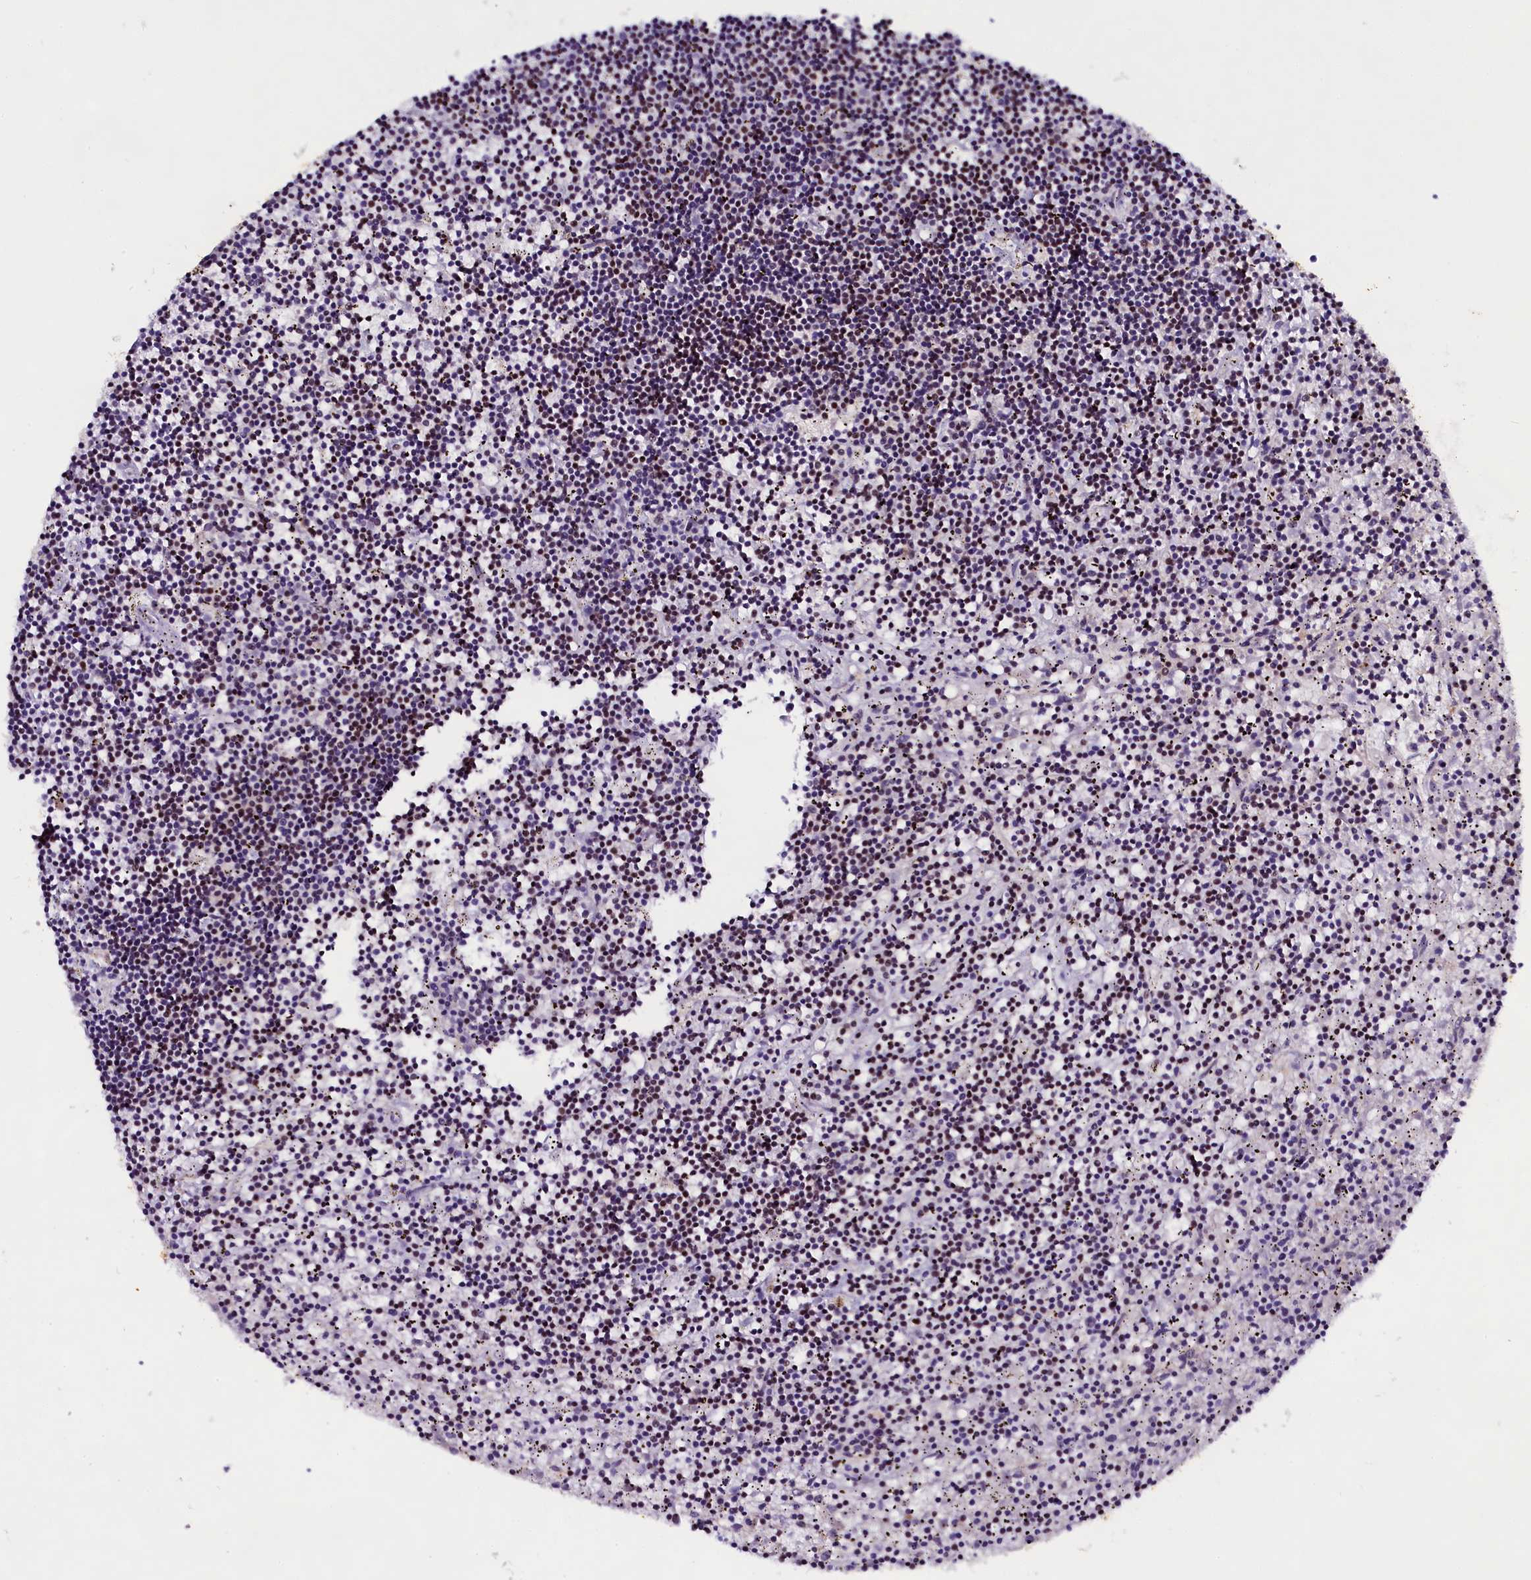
{"staining": {"intensity": "weak", "quantity": "25%-75%", "location": "nuclear"}, "tissue": "lymphoma", "cell_type": "Tumor cells", "image_type": "cancer", "snomed": [{"axis": "morphology", "description": "Malignant lymphoma, non-Hodgkin's type, Low grade"}, {"axis": "topography", "description": "Spleen"}], "caption": "The immunohistochemical stain labels weak nuclear positivity in tumor cells of lymphoma tissue. (DAB IHC with brightfield microscopy, high magnification).", "gene": "SP4", "patient": {"sex": "male", "age": 76}}